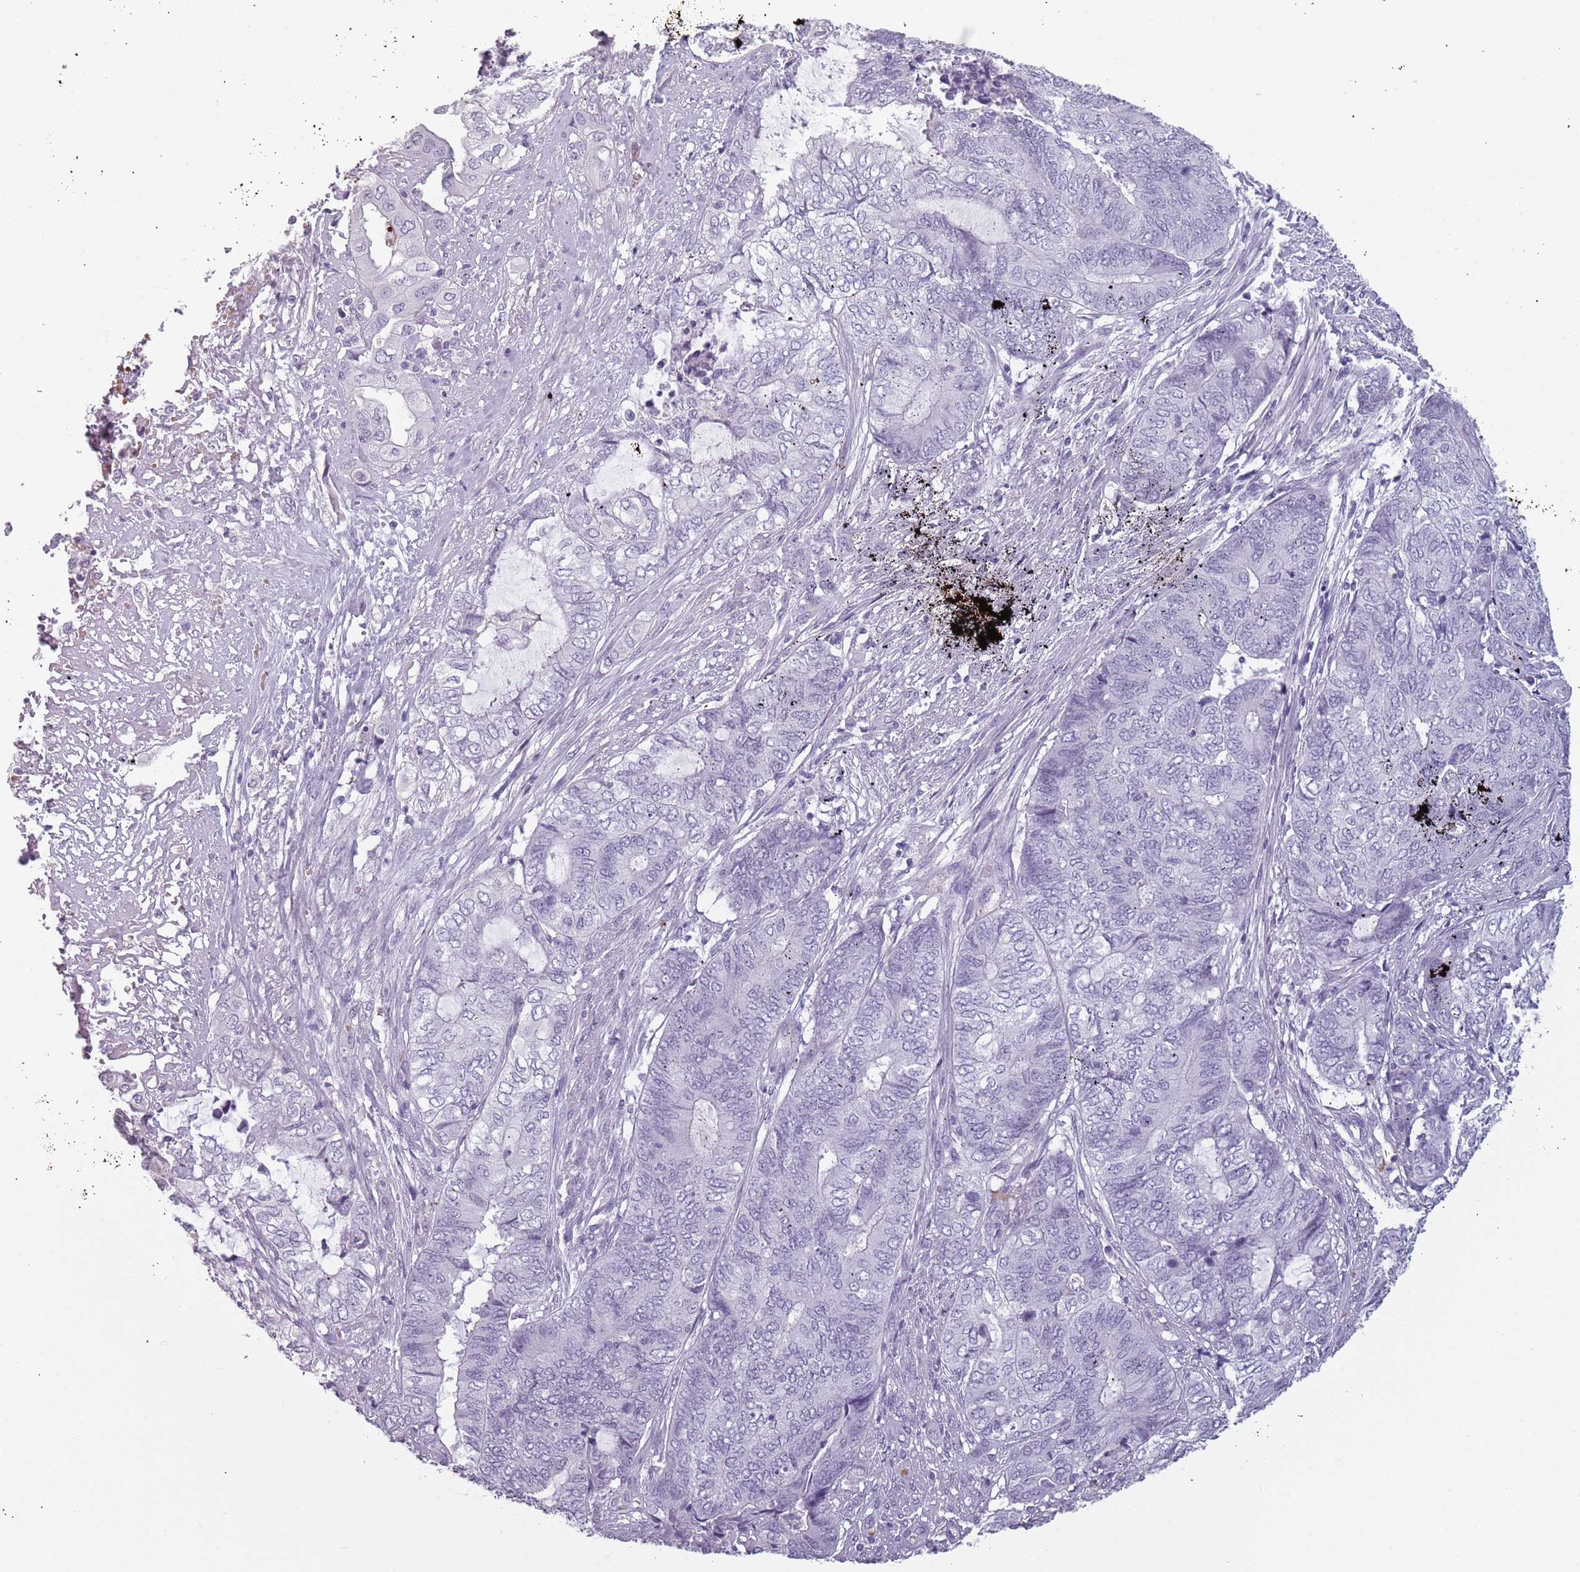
{"staining": {"intensity": "negative", "quantity": "none", "location": "none"}, "tissue": "endometrial cancer", "cell_type": "Tumor cells", "image_type": "cancer", "snomed": [{"axis": "morphology", "description": "Adenocarcinoma, NOS"}, {"axis": "topography", "description": "Uterus"}, {"axis": "topography", "description": "Endometrium"}], "caption": "This is an immunohistochemistry micrograph of human endometrial cancer (adenocarcinoma). There is no staining in tumor cells.", "gene": "PIEZO1", "patient": {"sex": "female", "age": 70}}